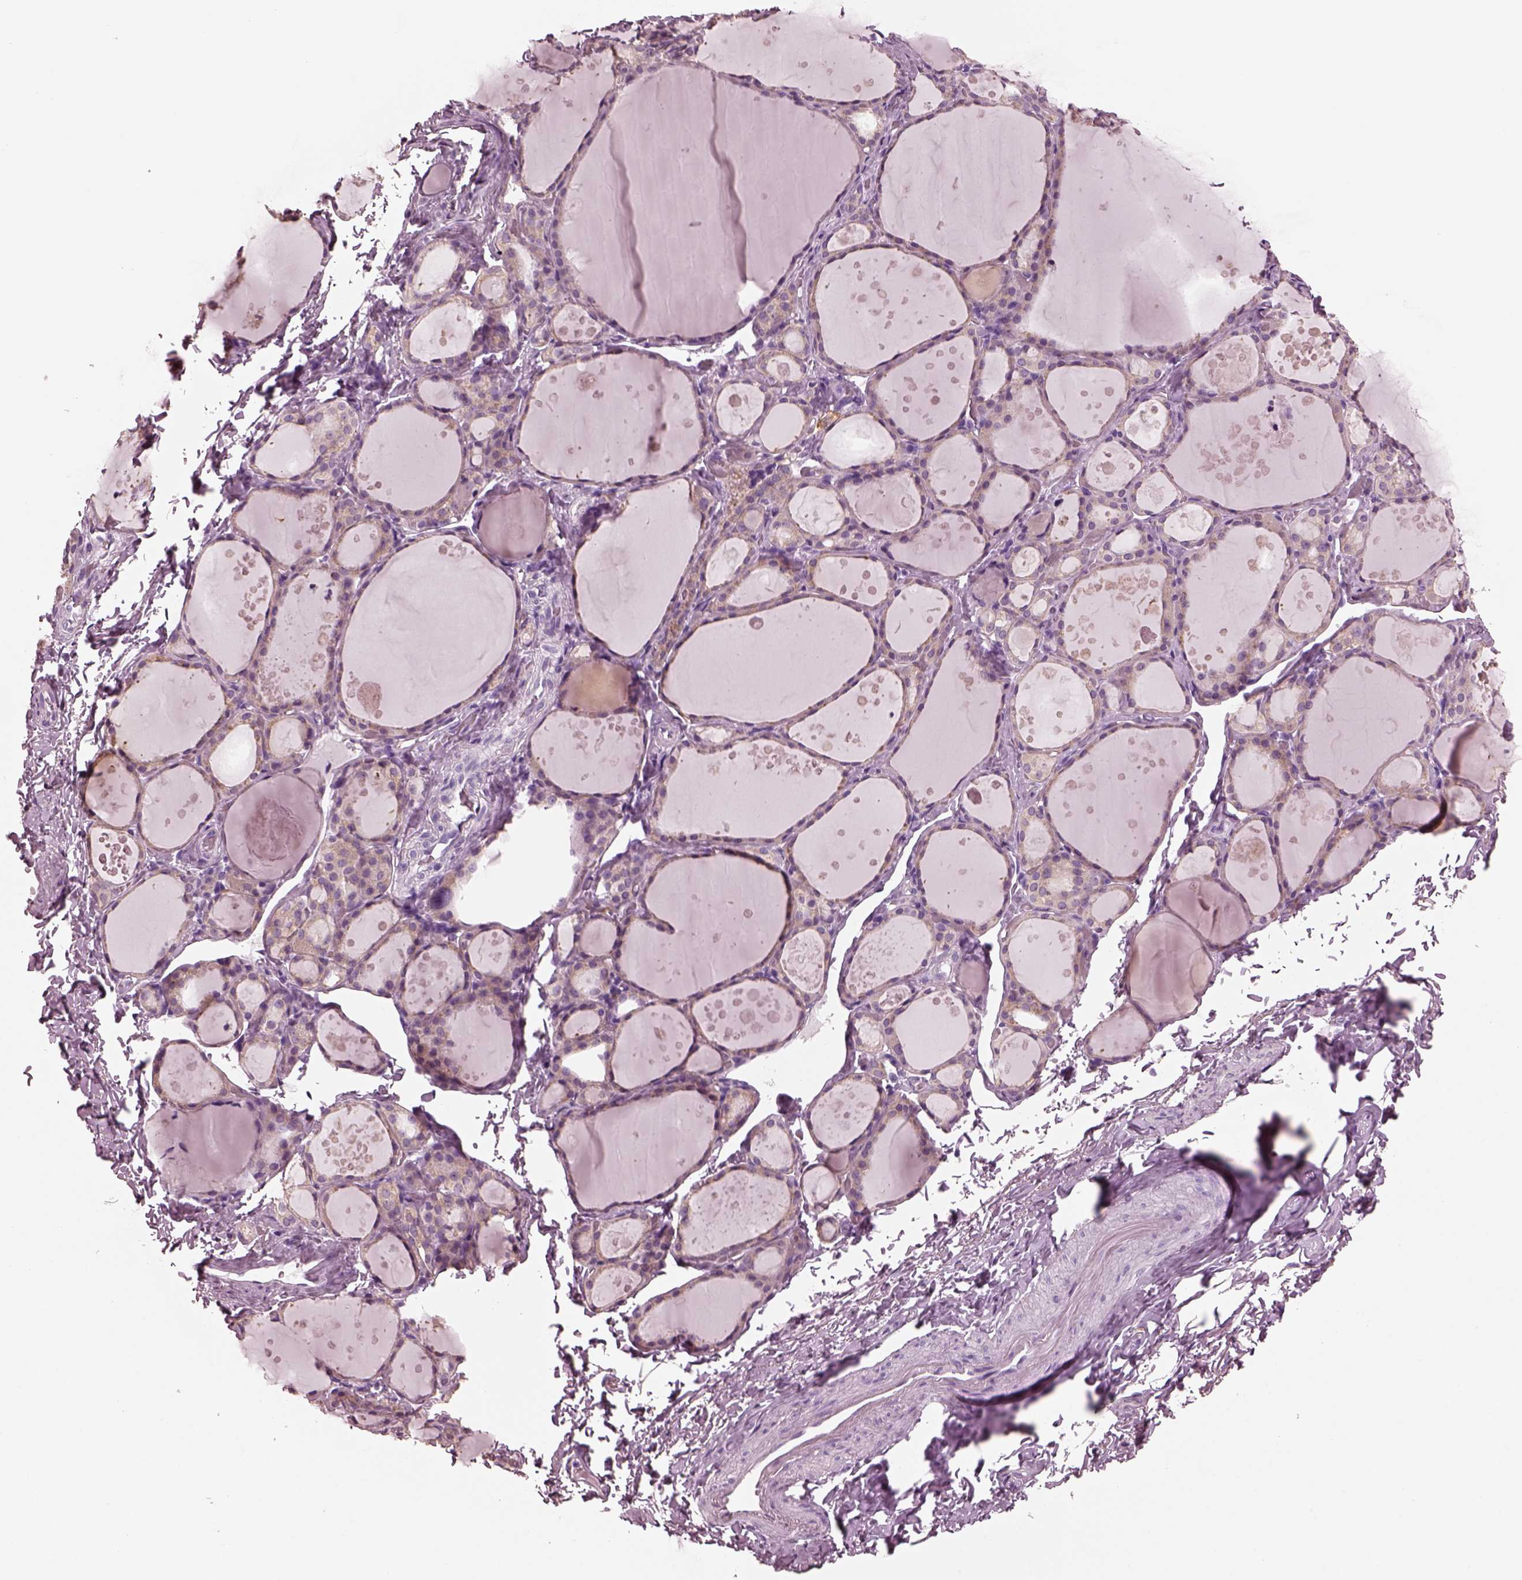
{"staining": {"intensity": "negative", "quantity": "none", "location": "none"}, "tissue": "thyroid gland", "cell_type": "Glandular cells", "image_type": "normal", "snomed": [{"axis": "morphology", "description": "Normal tissue, NOS"}, {"axis": "topography", "description": "Thyroid gland"}], "caption": "DAB immunohistochemical staining of benign thyroid gland displays no significant staining in glandular cells. Nuclei are stained in blue.", "gene": "SHTN1", "patient": {"sex": "male", "age": 68}}